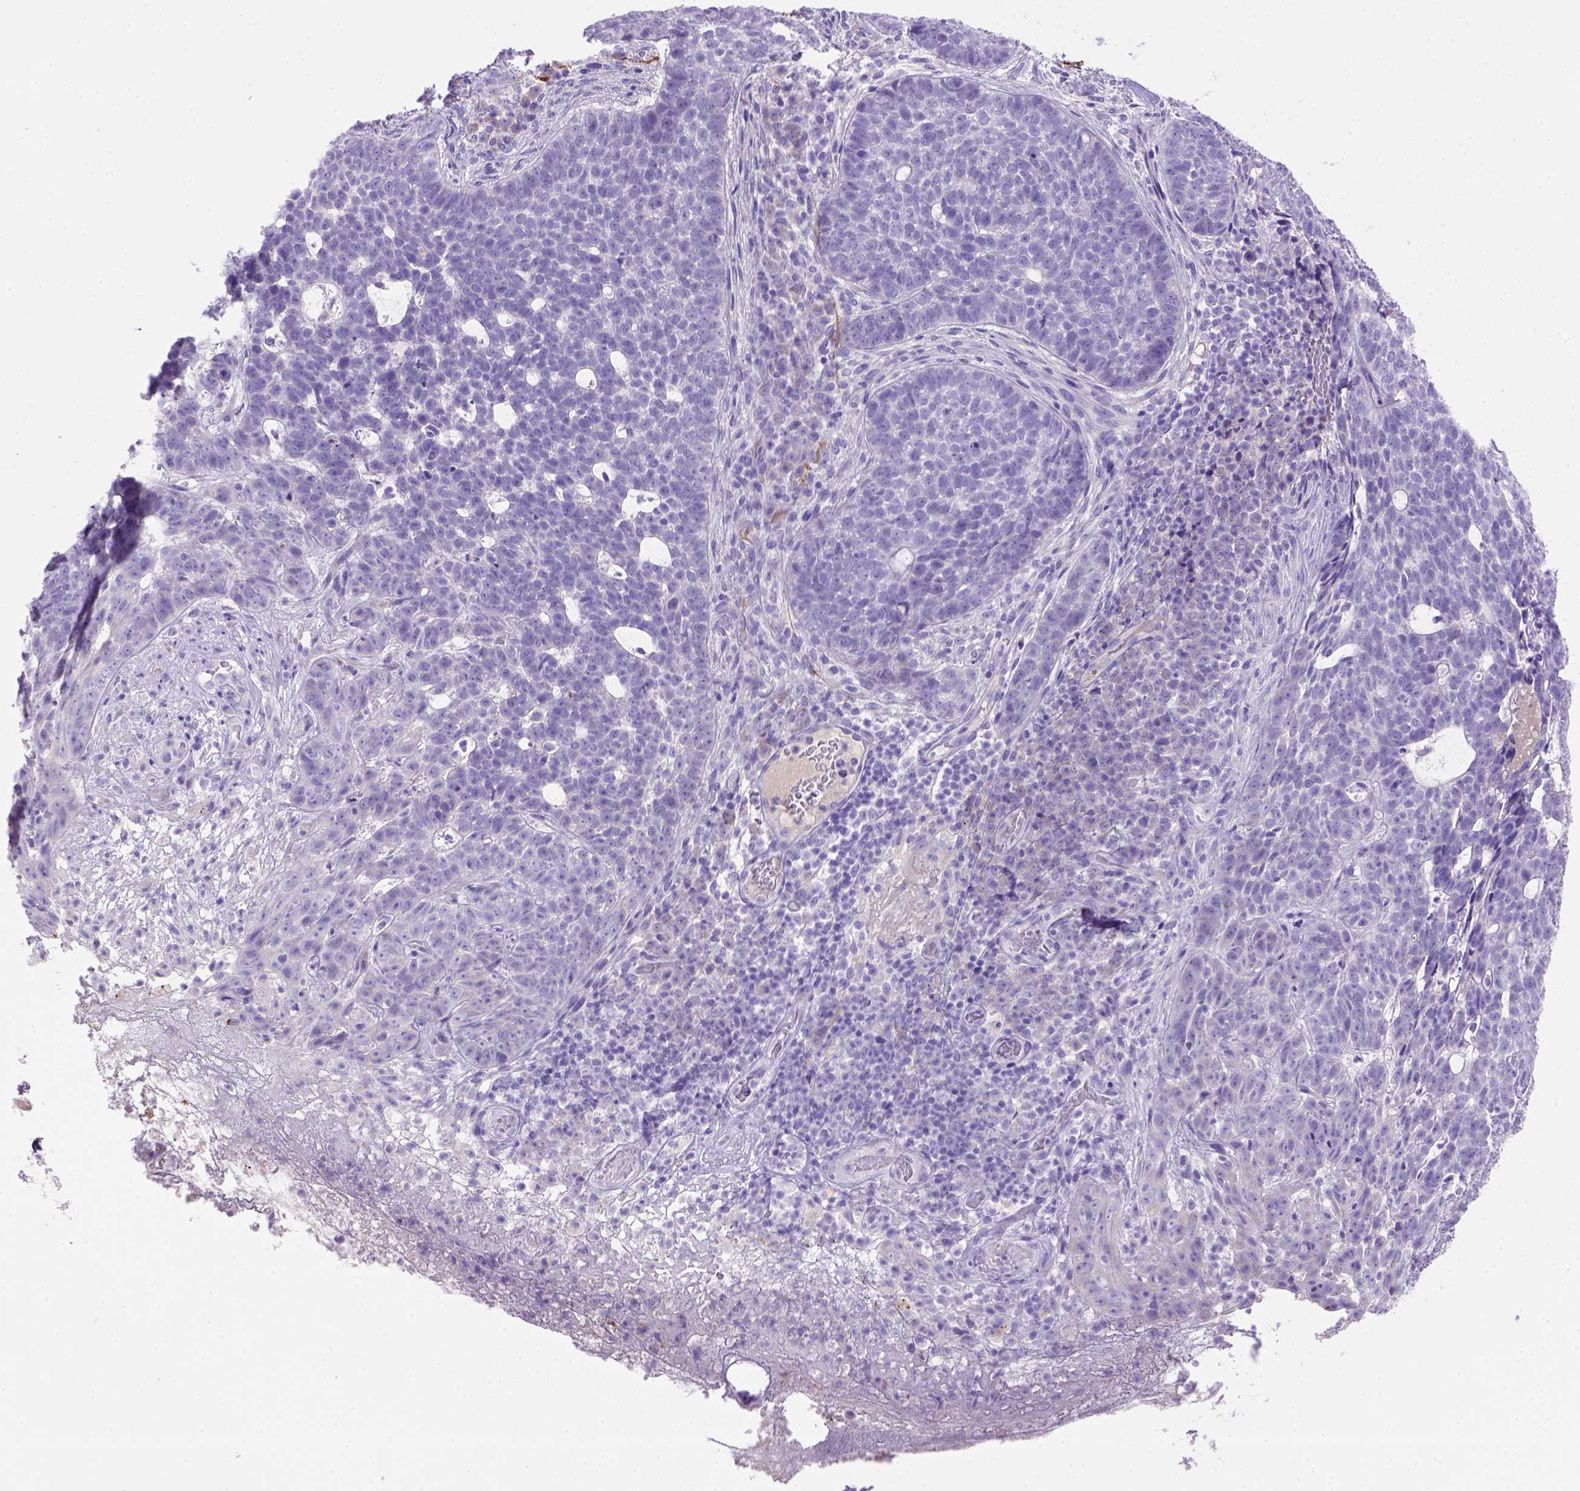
{"staining": {"intensity": "negative", "quantity": "none", "location": "none"}, "tissue": "skin cancer", "cell_type": "Tumor cells", "image_type": "cancer", "snomed": [{"axis": "morphology", "description": "Basal cell carcinoma"}, {"axis": "topography", "description": "Skin"}], "caption": "This is an immunohistochemistry (IHC) image of skin cancer (basal cell carcinoma). There is no staining in tumor cells.", "gene": "SIRPD", "patient": {"sex": "female", "age": 69}}